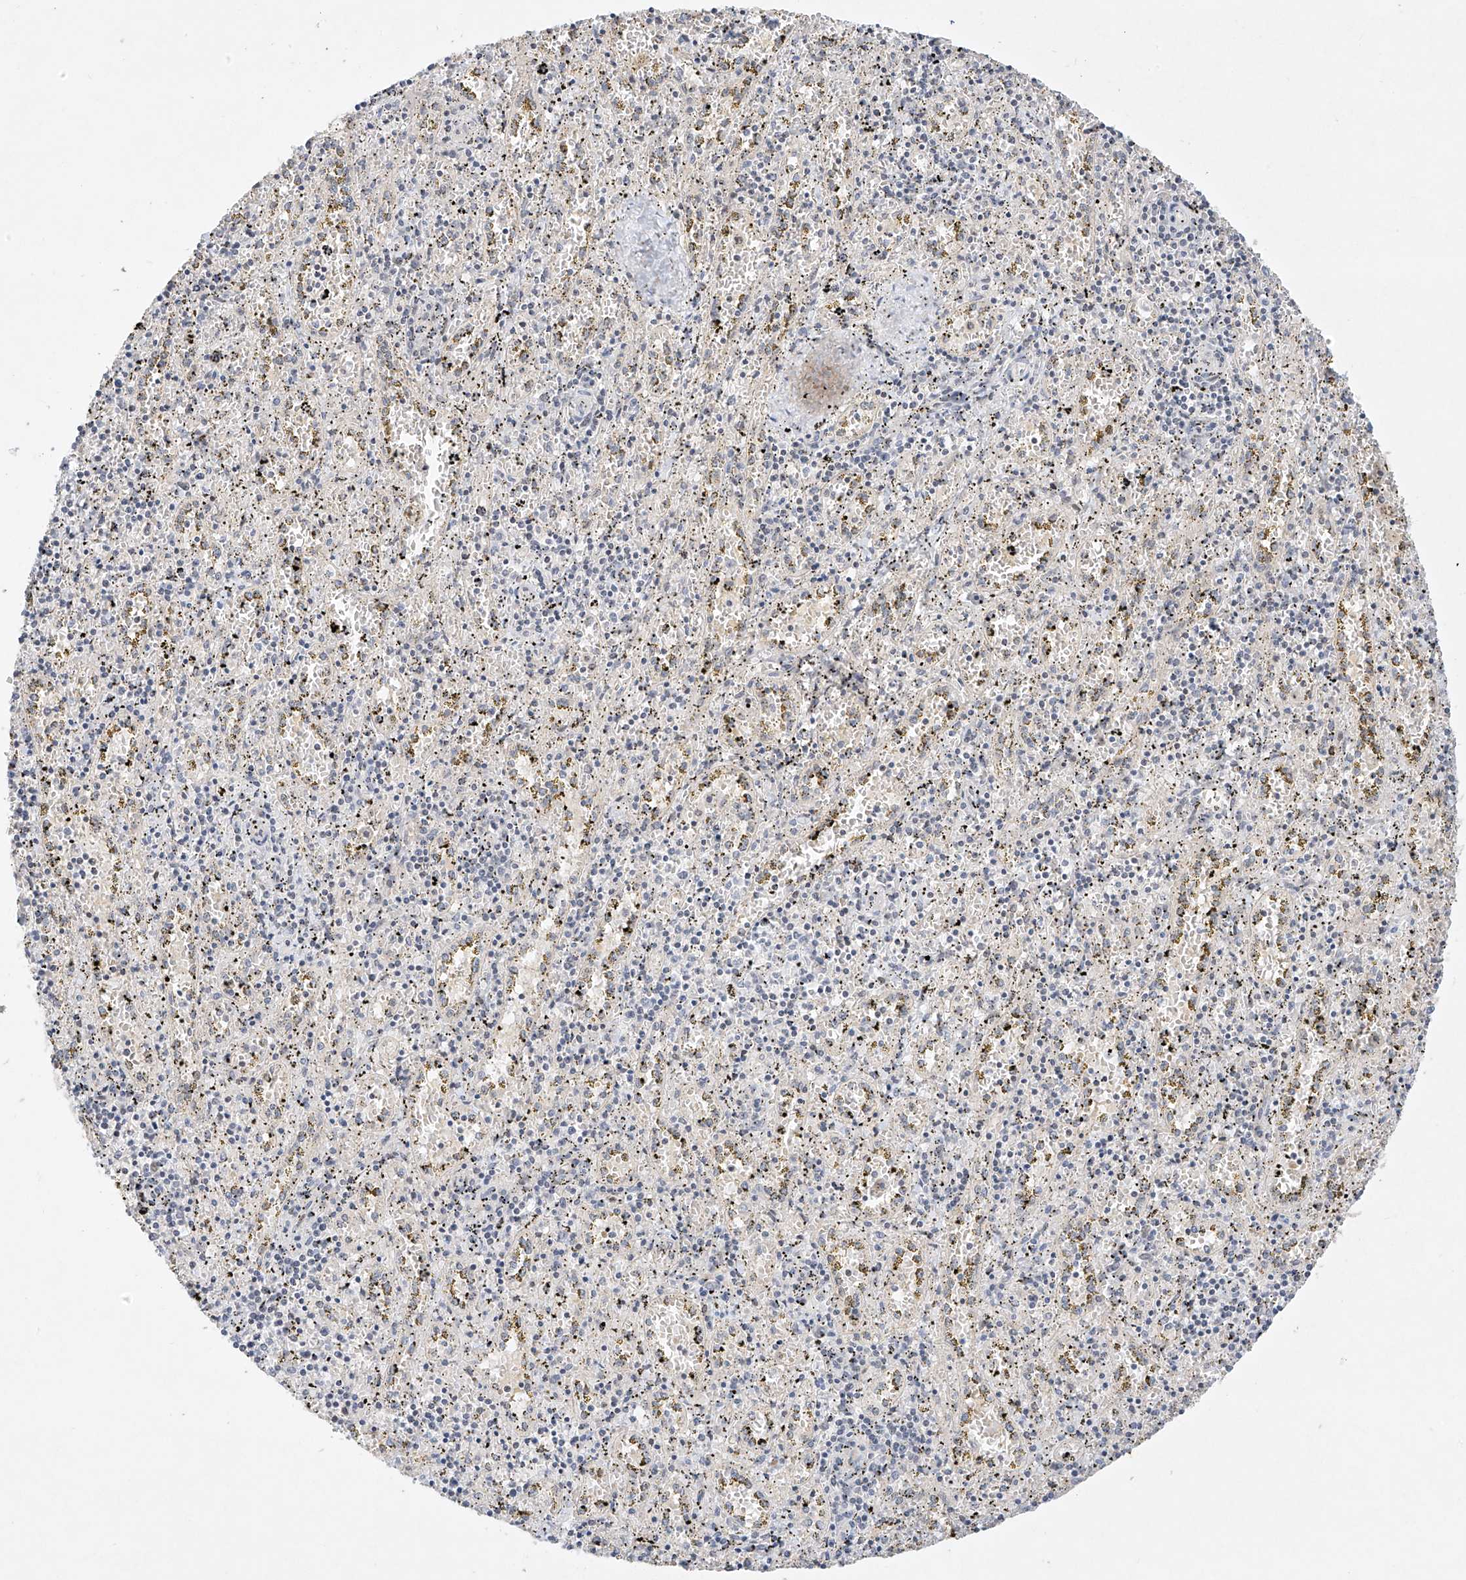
{"staining": {"intensity": "weak", "quantity": "<25%", "location": "cytoplasmic/membranous"}, "tissue": "spleen", "cell_type": "Cells in red pulp", "image_type": "normal", "snomed": [{"axis": "morphology", "description": "Normal tissue, NOS"}, {"axis": "topography", "description": "Spleen"}], "caption": "This is an immunohistochemistry image of normal spleen. There is no staining in cells in red pulp.", "gene": "TASP1", "patient": {"sex": "male", "age": 11}}